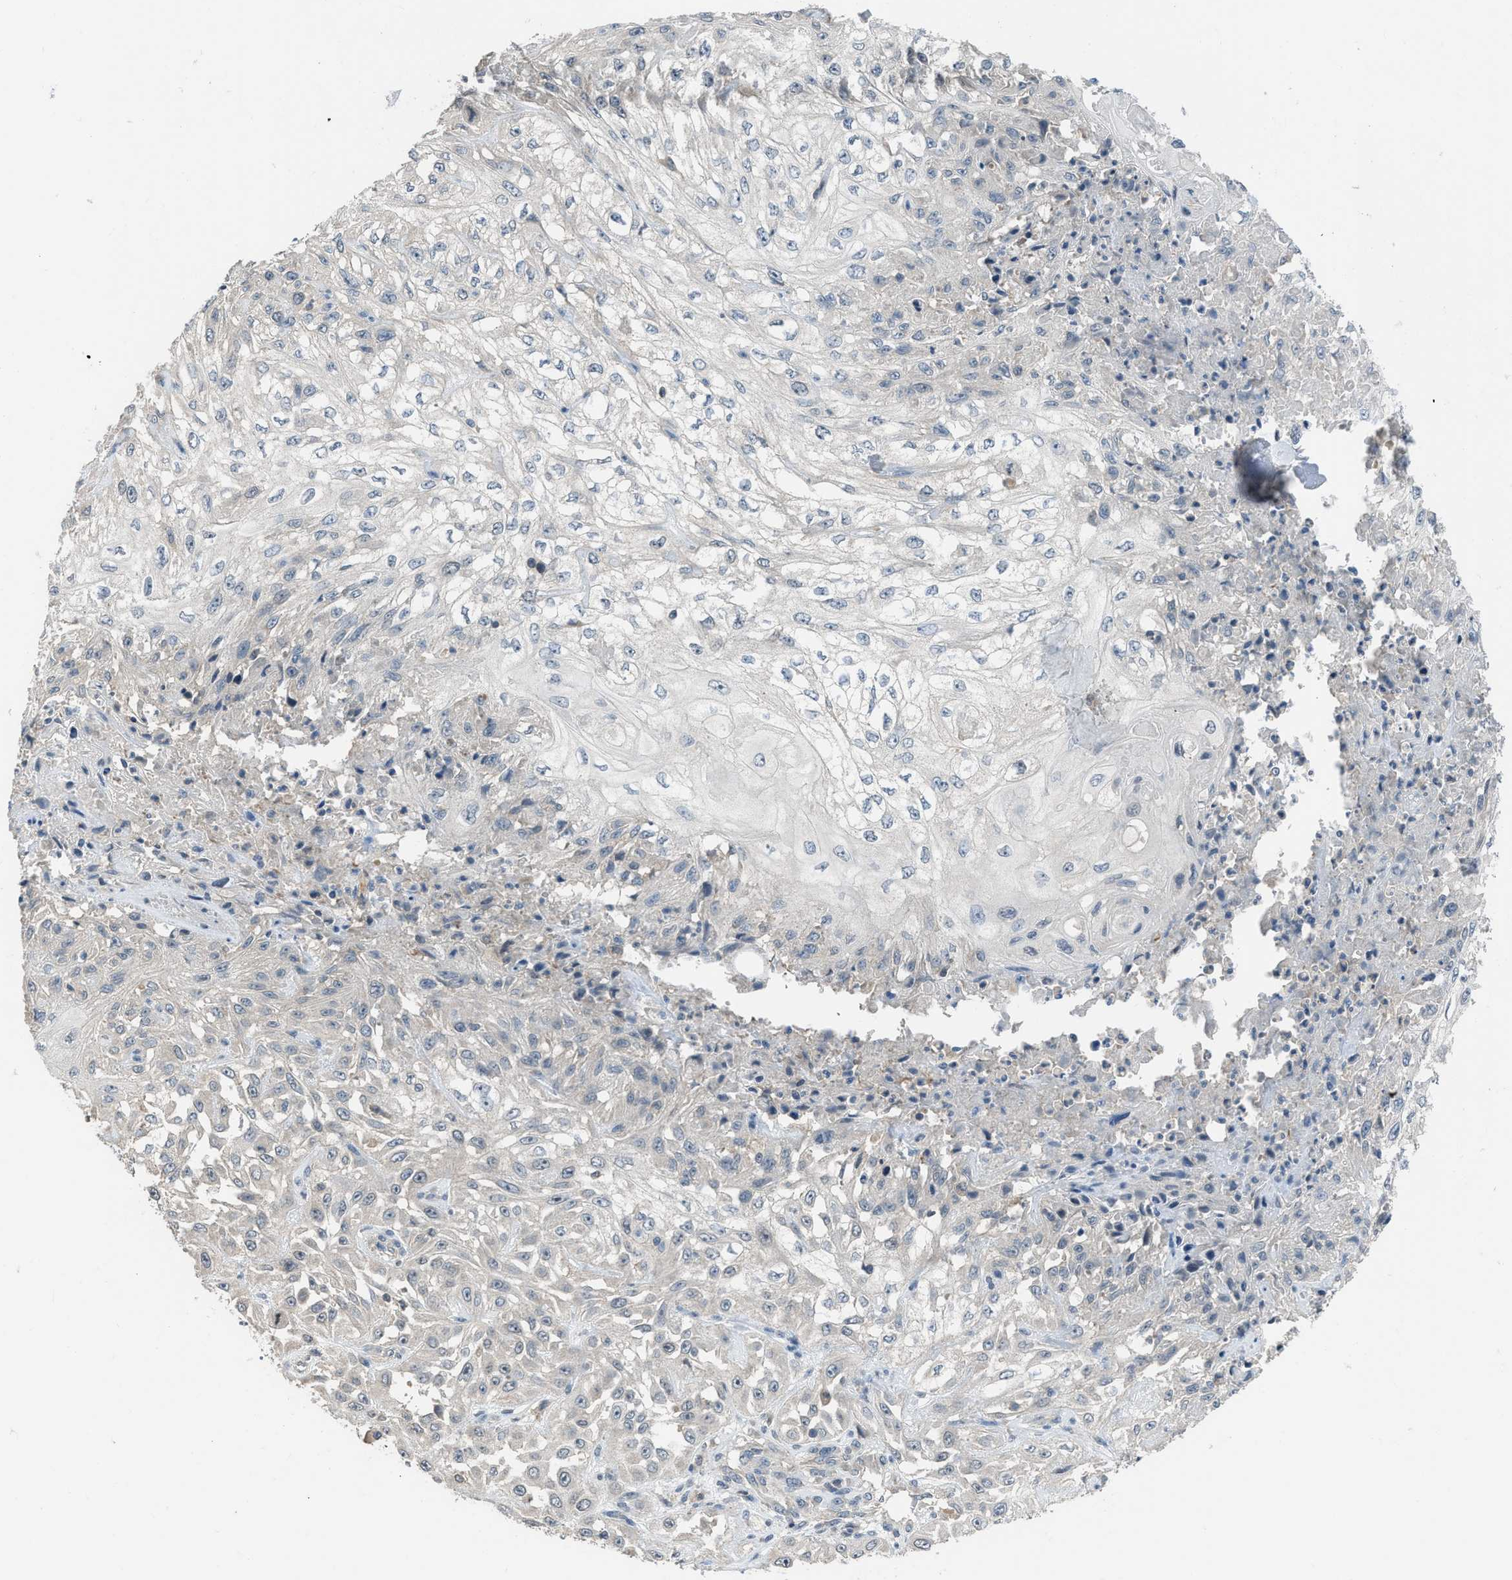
{"staining": {"intensity": "weak", "quantity": "<25%", "location": "nuclear"}, "tissue": "skin cancer", "cell_type": "Tumor cells", "image_type": "cancer", "snomed": [{"axis": "morphology", "description": "Squamous cell carcinoma, NOS"}, {"axis": "morphology", "description": "Squamous cell carcinoma, metastatic, NOS"}, {"axis": "topography", "description": "Skin"}, {"axis": "topography", "description": "Lymph node"}], "caption": "Immunohistochemistry (IHC) image of neoplastic tissue: human skin cancer stained with DAB reveals no significant protein staining in tumor cells.", "gene": "MIS18A", "patient": {"sex": "male", "age": 75}}